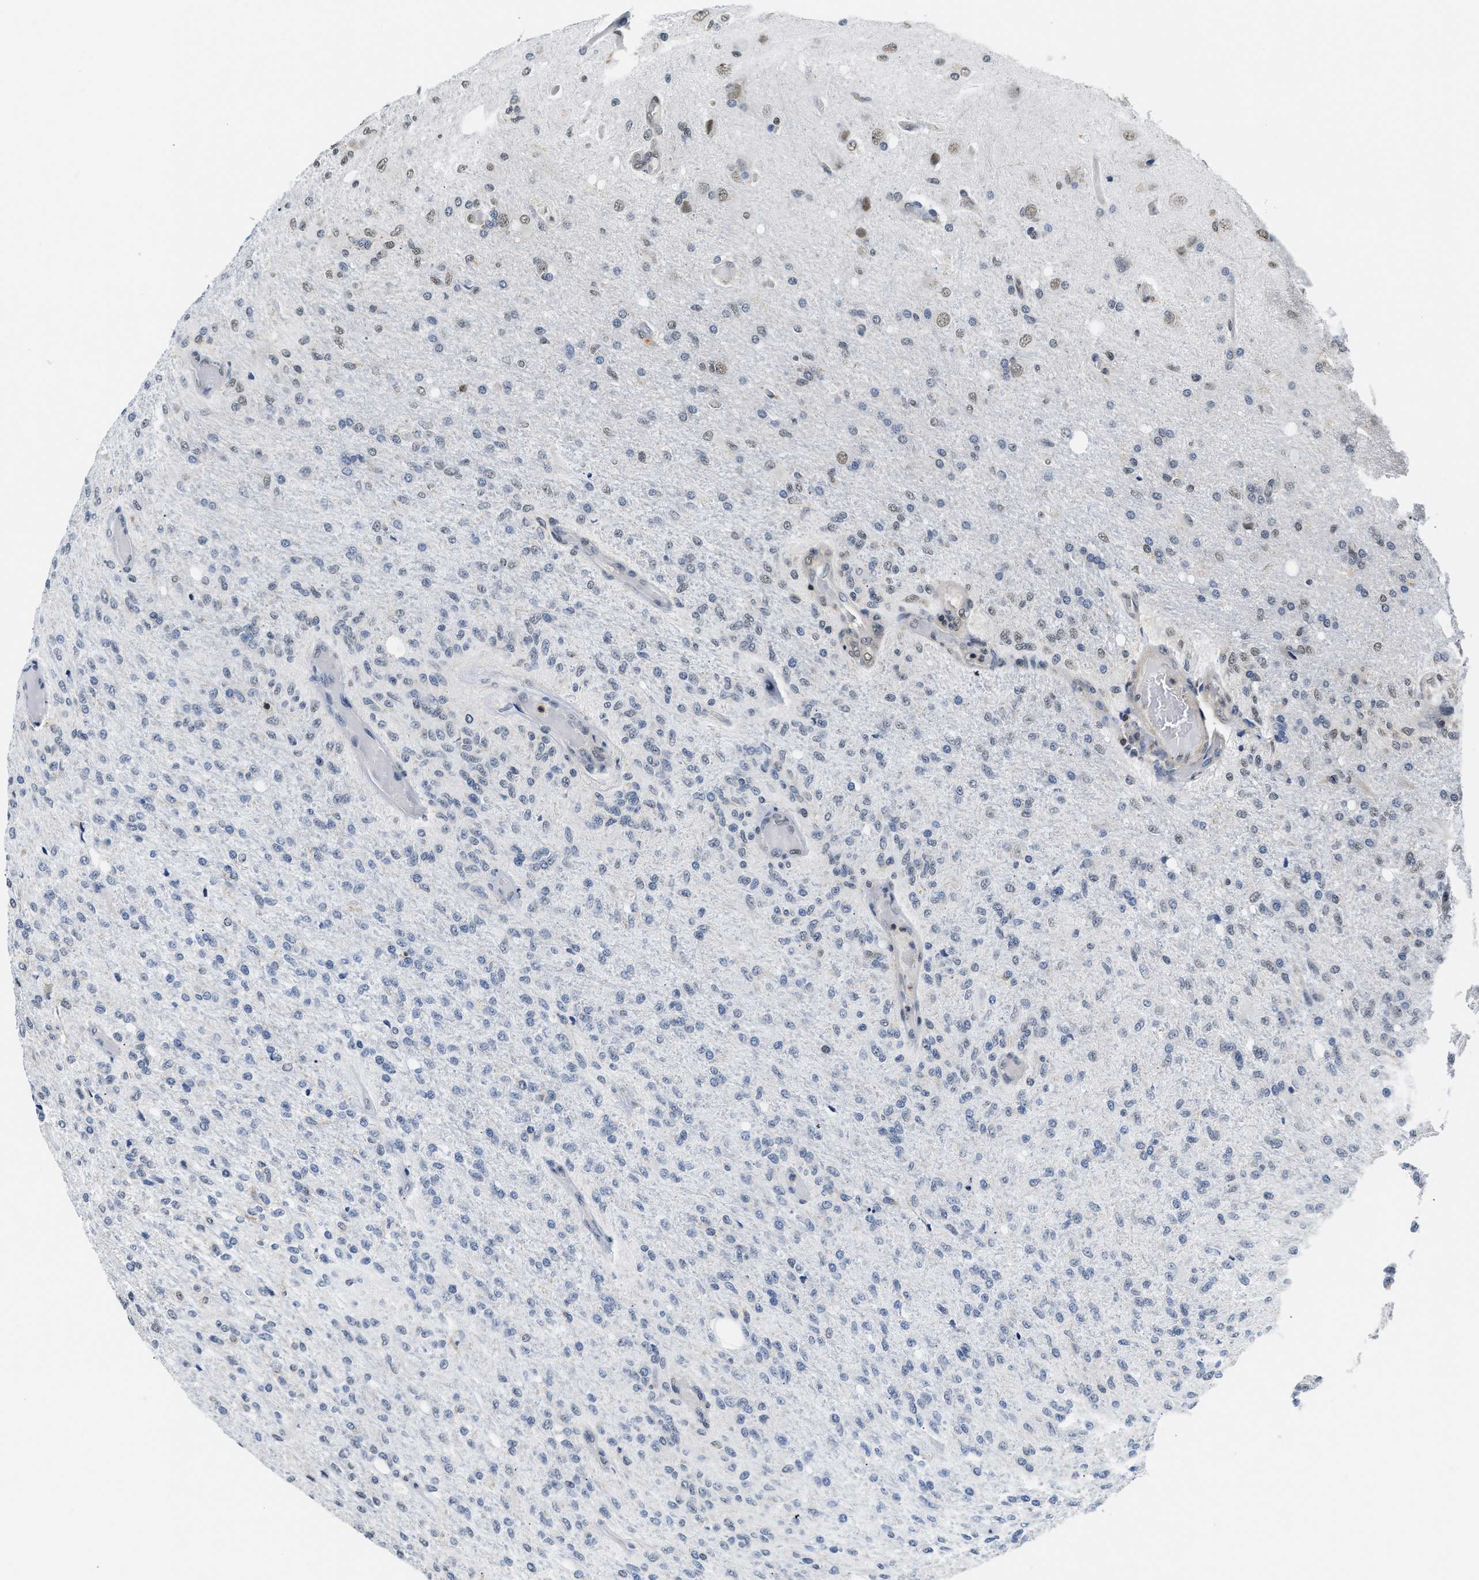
{"staining": {"intensity": "negative", "quantity": "none", "location": "none"}, "tissue": "glioma", "cell_type": "Tumor cells", "image_type": "cancer", "snomed": [{"axis": "morphology", "description": "Normal tissue, NOS"}, {"axis": "morphology", "description": "Glioma, malignant, High grade"}, {"axis": "topography", "description": "Cerebral cortex"}], "caption": "A high-resolution image shows immunohistochemistry staining of malignant glioma (high-grade), which exhibits no significant expression in tumor cells. (DAB (3,3'-diaminobenzidine) IHC with hematoxylin counter stain).", "gene": "STK10", "patient": {"sex": "male", "age": 77}}